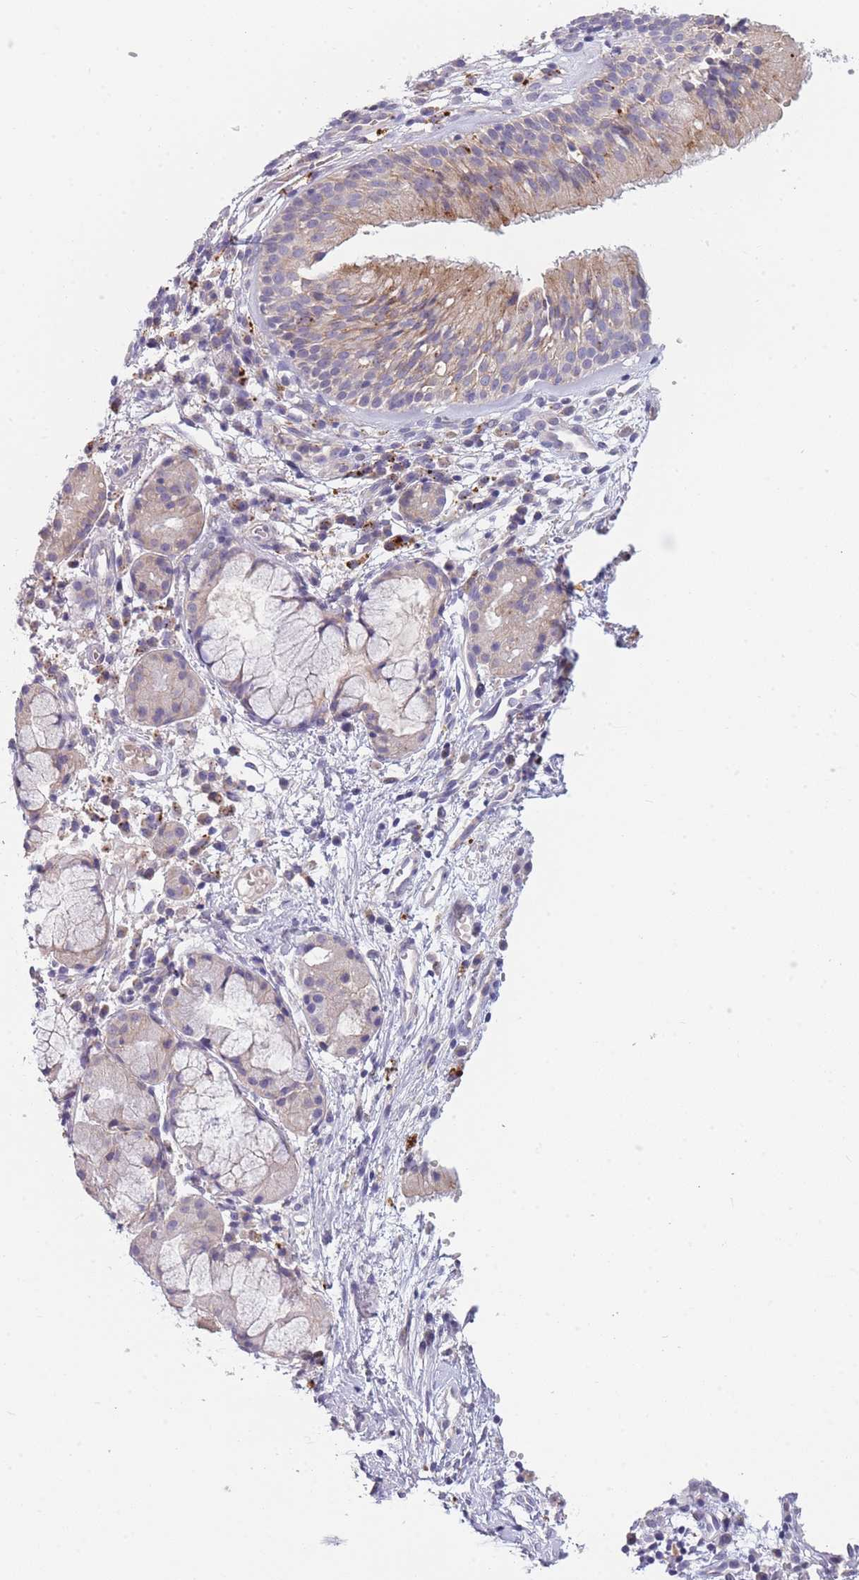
{"staining": {"intensity": "weak", "quantity": ">75%", "location": "cytoplasmic/membranous"}, "tissue": "nasopharynx", "cell_type": "Respiratory epithelial cells", "image_type": "normal", "snomed": [{"axis": "morphology", "description": "Normal tissue, NOS"}, {"axis": "topography", "description": "Nasopharynx"}], "caption": "The photomicrograph exhibits staining of normal nasopharynx, revealing weak cytoplasmic/membranous protein staining (brown color) within respiratory epithelial cells. (DAB IHC, brown staining for protein, blue staining for nuclei).", "gene": "TRIM61", "patient": {"sex": "male", "age": 65}}